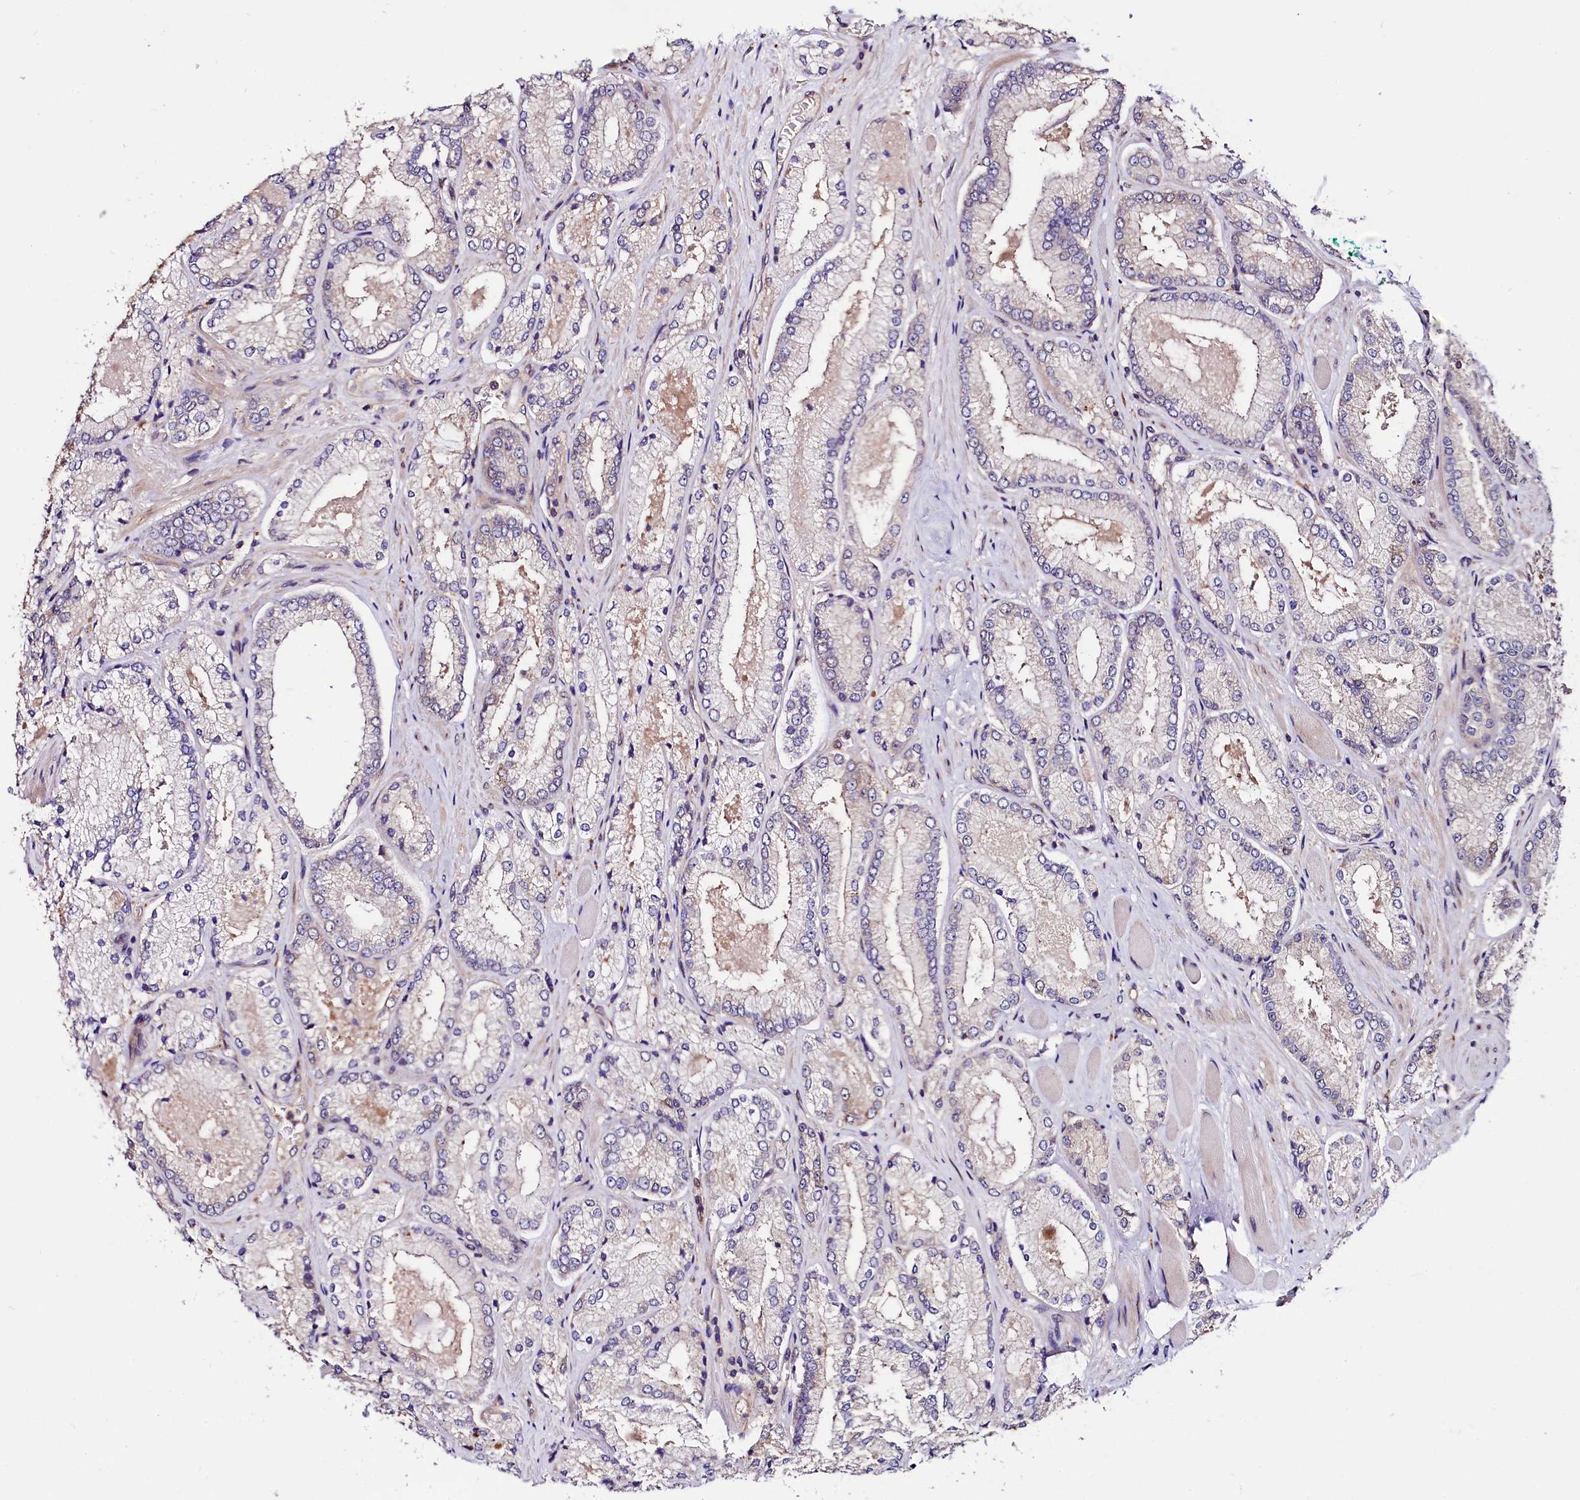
{"staining": {"intensity": "weak", "quantity": "<25%", "location": "cytoplasmic/membranous"}, "tissue": "prostate cancer", "cell_type": "Tumor cells", "image_type": "cancer", "snomed": [{"axis": "morphology", "description": "Adenocarcinoma, Low grade"}, {"axis": "topography", "description": "Prostate"}], "caption": "Image shows no protein expression in tumor cells of prostate cancer (adenocarcinoma (low-grade)) tissue. (DAB IHC with hematoxylin counter stain).", "gene": "VPS35", "patient": {"sex": "male", "age": 74}}